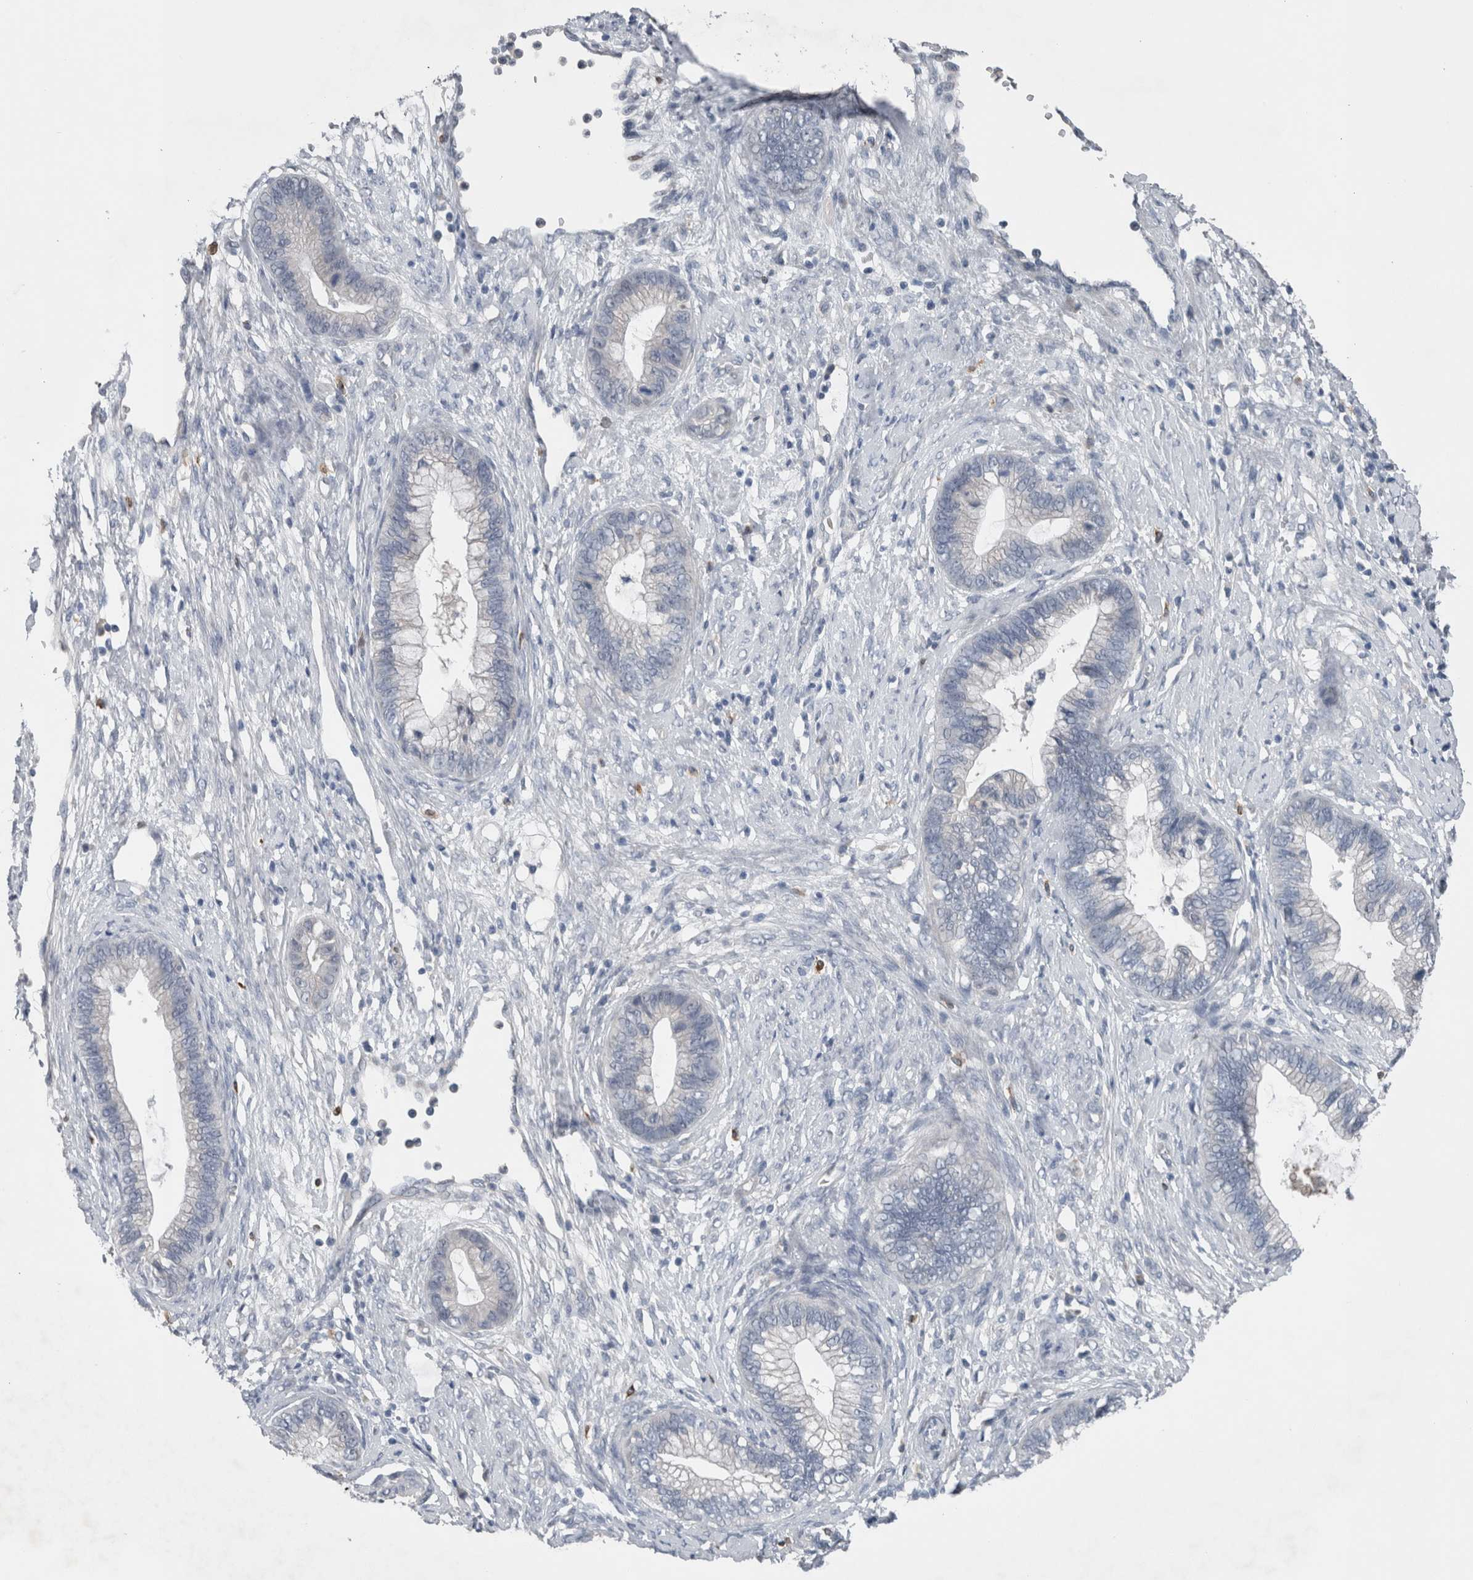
{"staining": {"intensity": "negative", "quantity": "none", "location": "none"}, "tissue": "cervical cancer", "cell_type": "Tumor cells", "image_type": "cancer", "snomed": [{"axis": "morphology", "description": "Adenocarcinoma, NOS"}, {"axis": "topography", "description": "Cervix"}], "caption": "High magnification brightfield microscopy of cervical adenocarcinoma stained with DAB (brown) and counterstained with hematoxylin (blue): tumor cells show no significant positivity. (DAB IHC visualized using brightfield microscopy, high magnification).", "gene": "CRNN", "patient": {"sex": "female", "age": 44}}